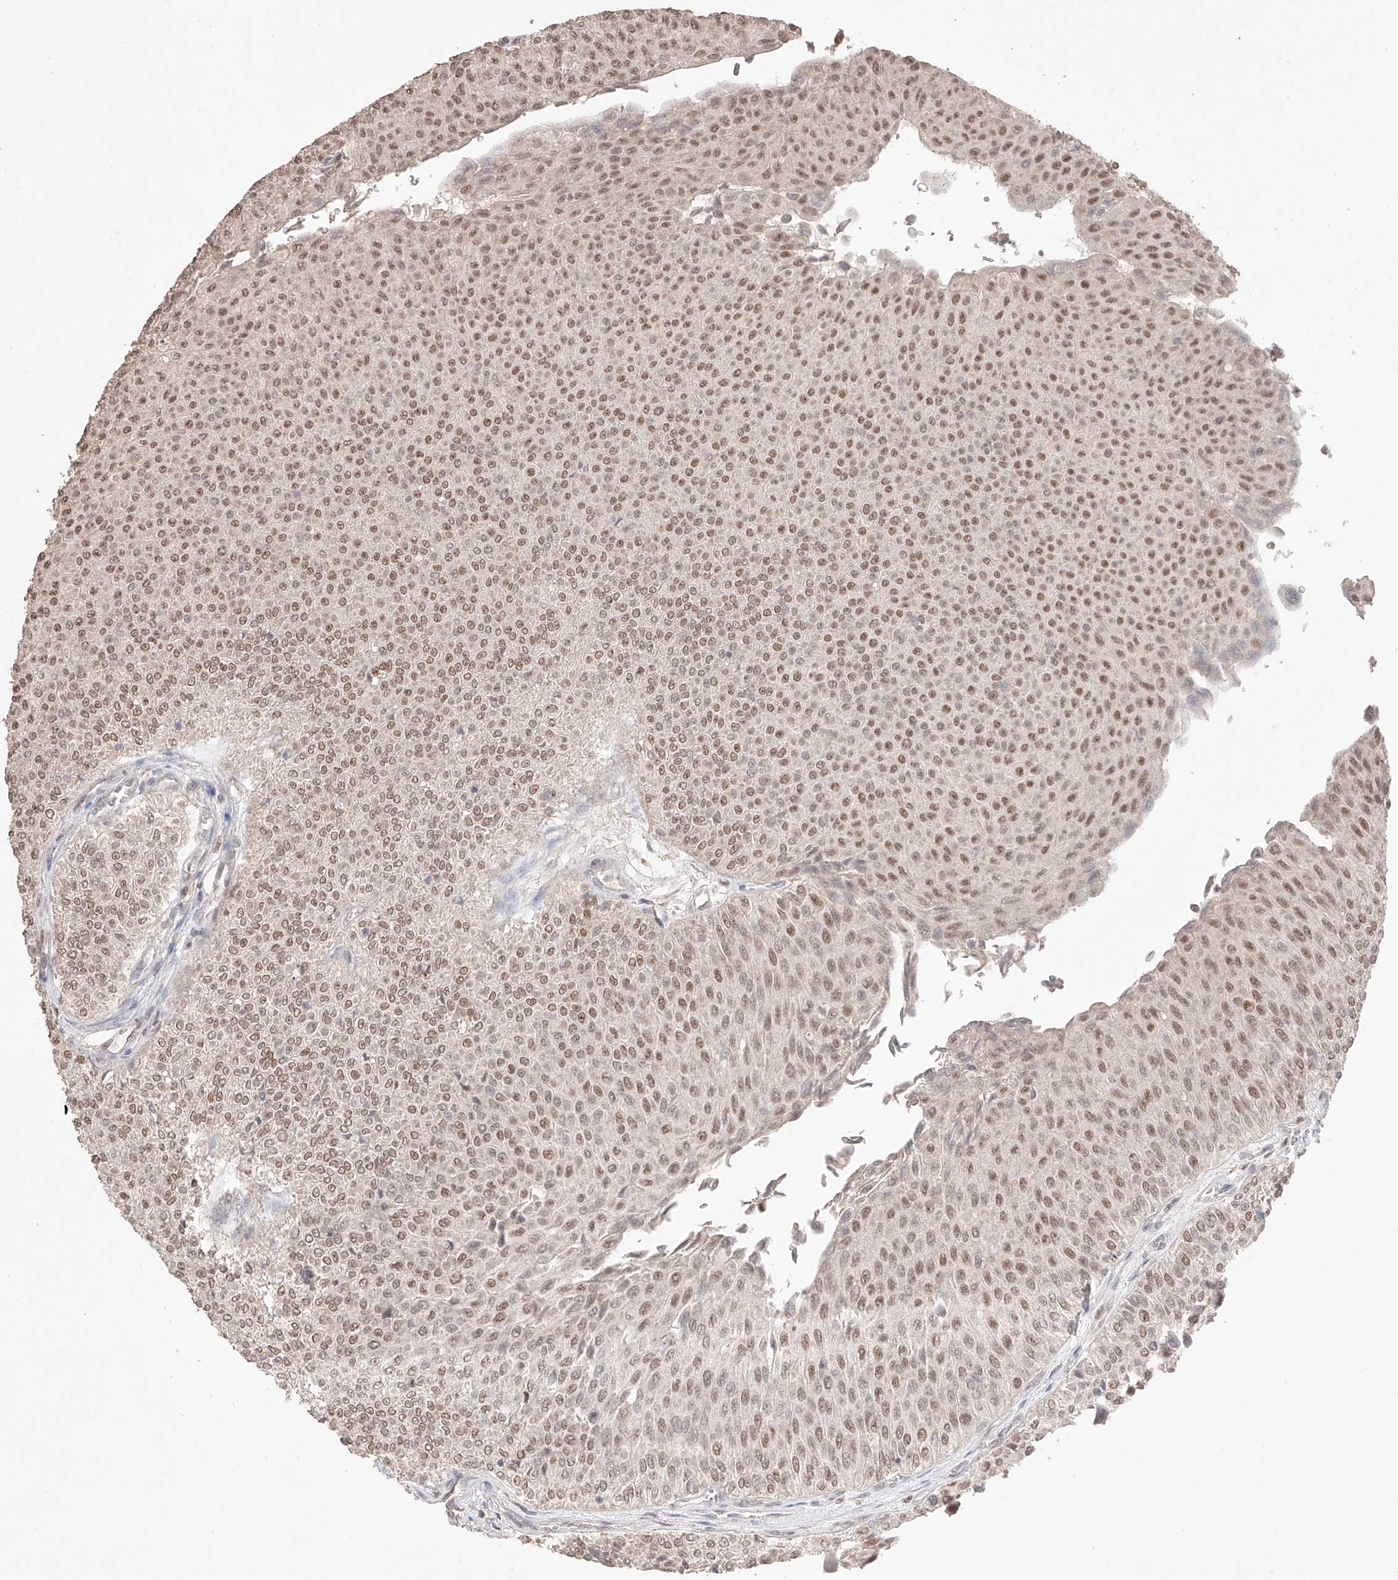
{"staining": {"intensity": "moderate", "quantity": ">75%", "location": "nuclear"}, "tissue": "urothelial cancer", "cell_type": "Tumor cells", "image_type": "cancer", "snomed": [{"axis": "morphology", "description": "Urothelial carcinoma, Low grade"}, {"axis": "topography", "description": "Urinary bladder"}], "caption": "This histopathology image reveals urothelial cancer stained with IHC to label a protein in brown. The nuclear of tumor cells show moderate positivity for the protein. Nuclei are counter-stained blue.", "gene": "APIP", "patient": {"sex": "male", "age": 78}}